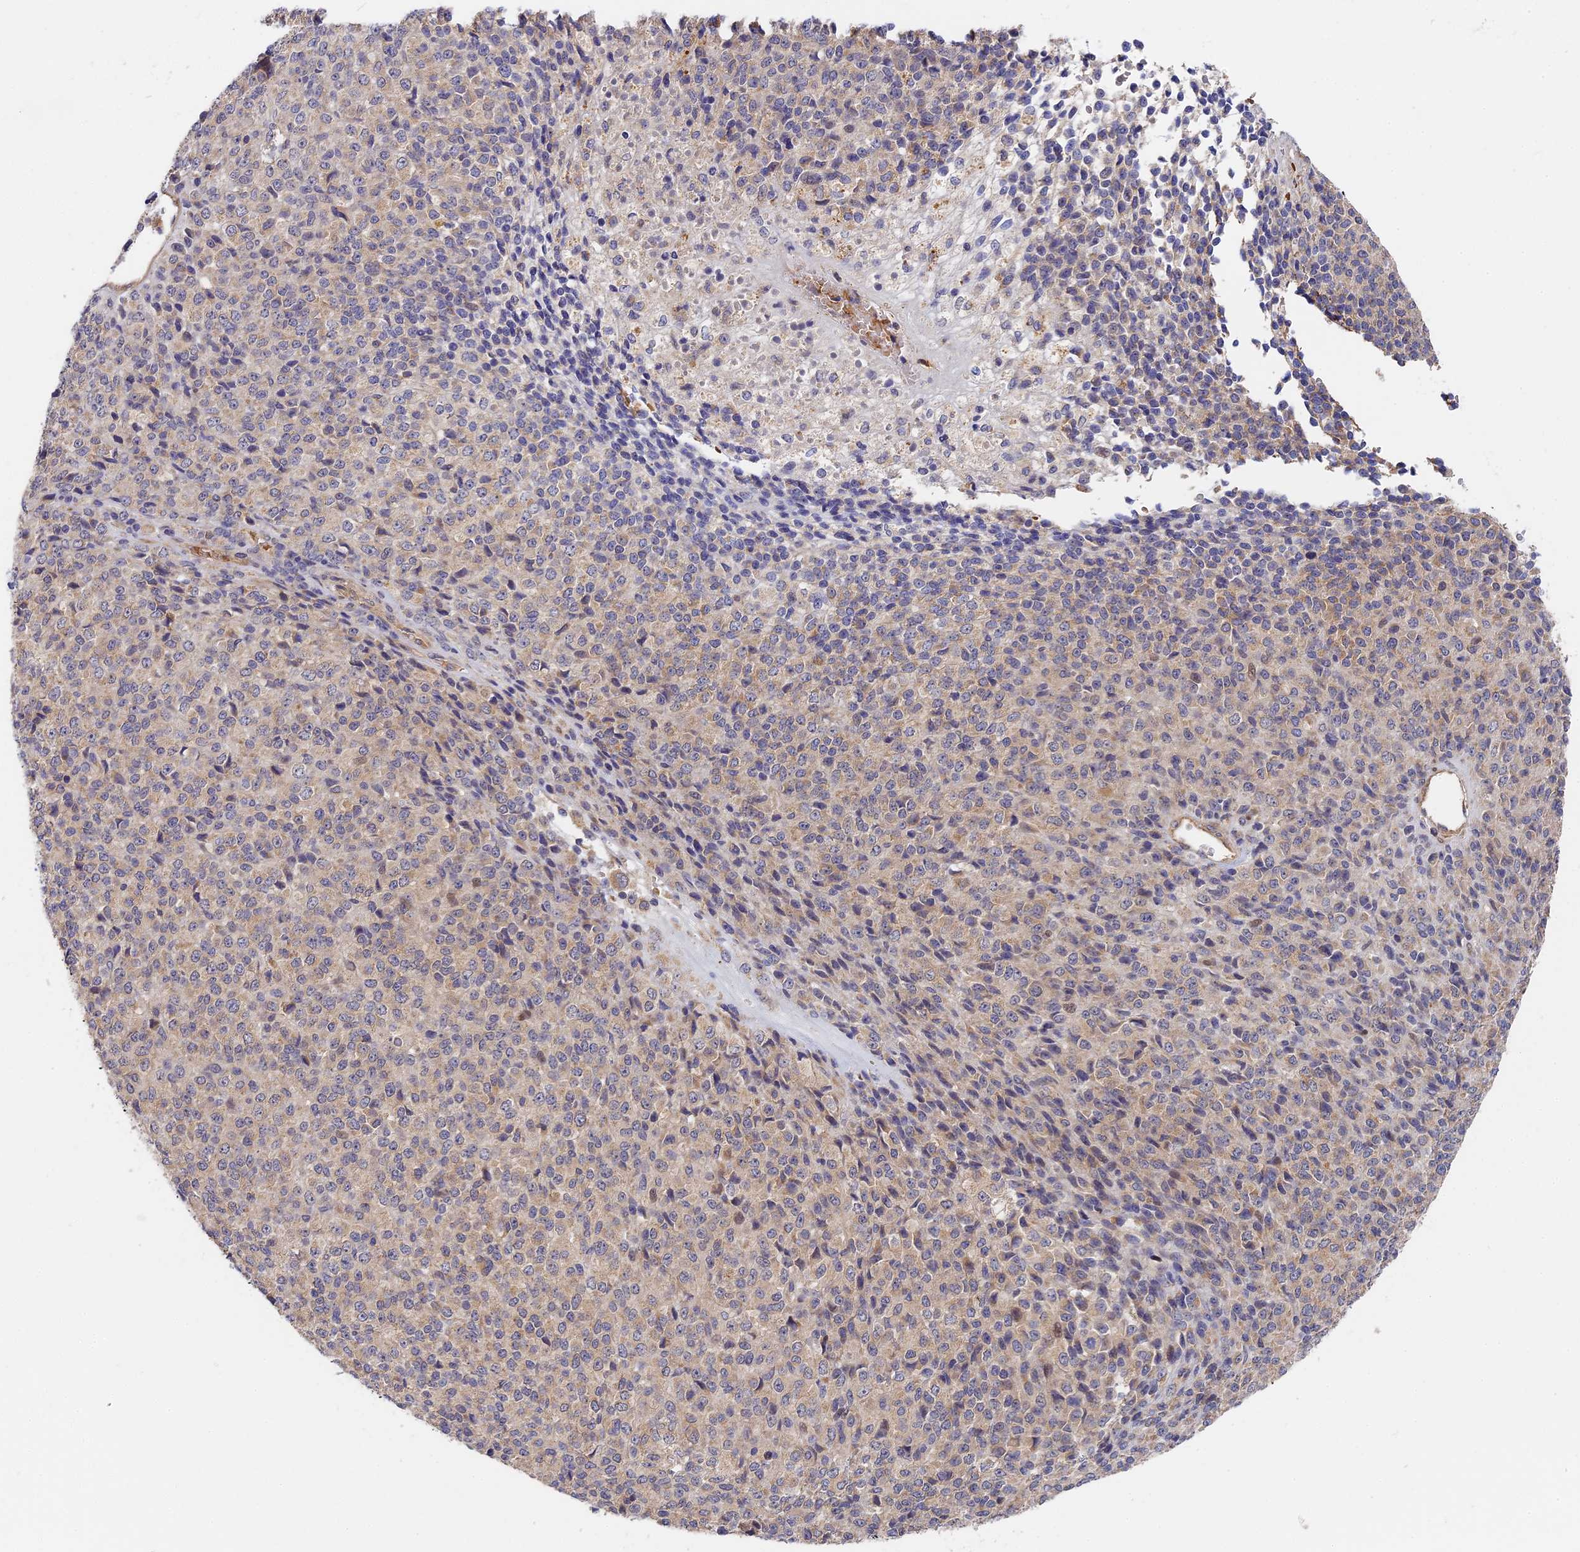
{"staining": {"intensity": "negative", "quantity": "none", "location": "none"}, "tissue": "melanoma", "cell_type": "Tumor cells", "image_type": "cancer", "snomed": [{"axis": "morphology", "description": "Malignant melanoma, Metastatic site"}, {"axis": "topography", "description": "Brain"}], "caption": "The photomicrograph reveals no staining of tumor cells in malignant melanoma (metastatic site).", "gene": "MISP3", "patient": {"sex": "female", "age": 56}}